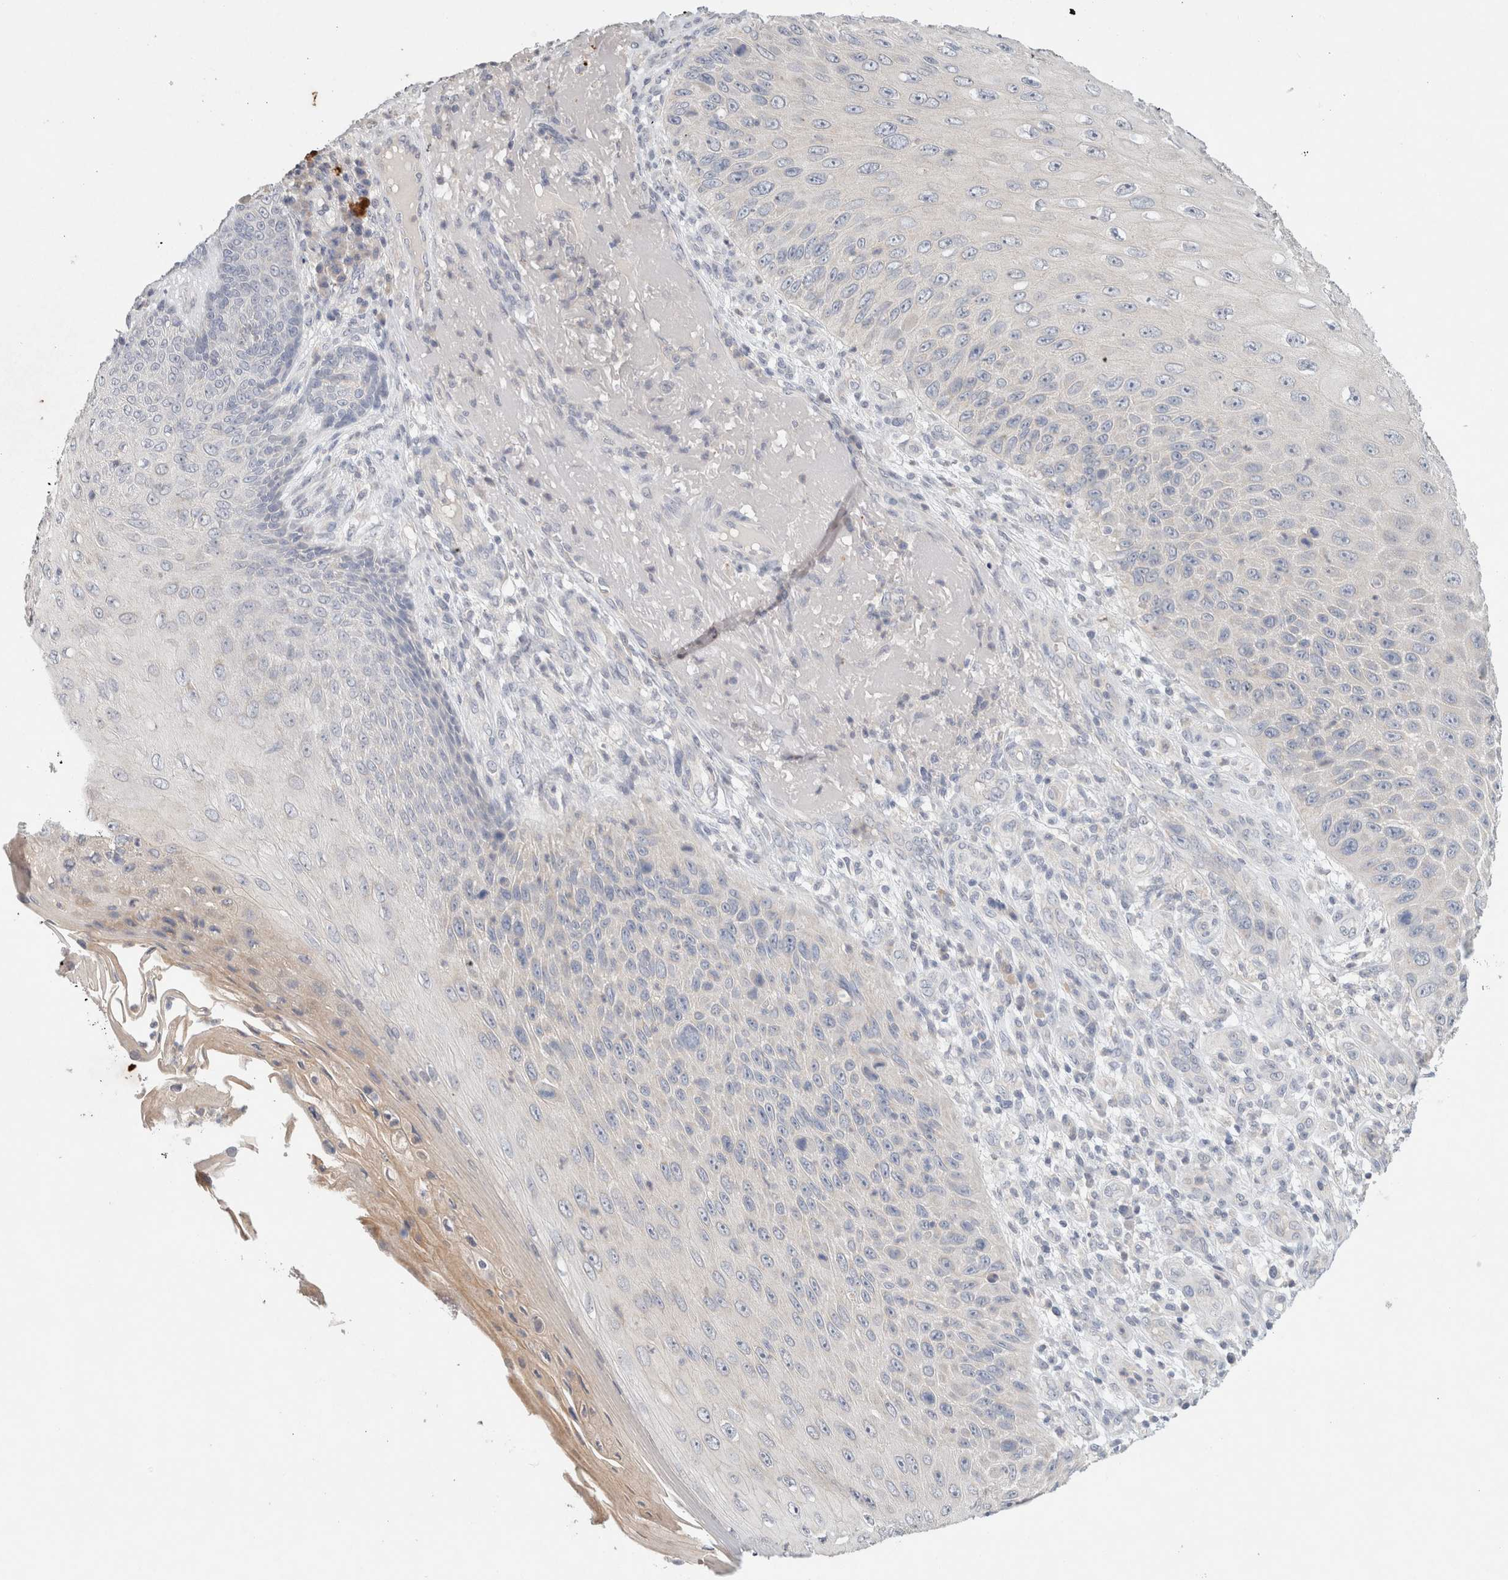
{"staining": {"intensity": "negative", "quantity": "none", "location": "none"}, "tissue": "skin cancer", "cell_type": "Tumor cells", "image_type": "cancer", "snomed": [{"axis": "morphology", "description": "Squamous cell carcinoma, NOS"}, {"axis": "topography", "description": "Skin"}], "caption": "High magnification brightfield microscopy of skin squamous cell carcinoma stained with DAB (3,3'-diaminobenzidine) (brown) and counterstained with hematoxylin (blue): tumor cells show no significant positivity.", "gene": "MPP2", "patient": {"sex": "female", "age": 88}}